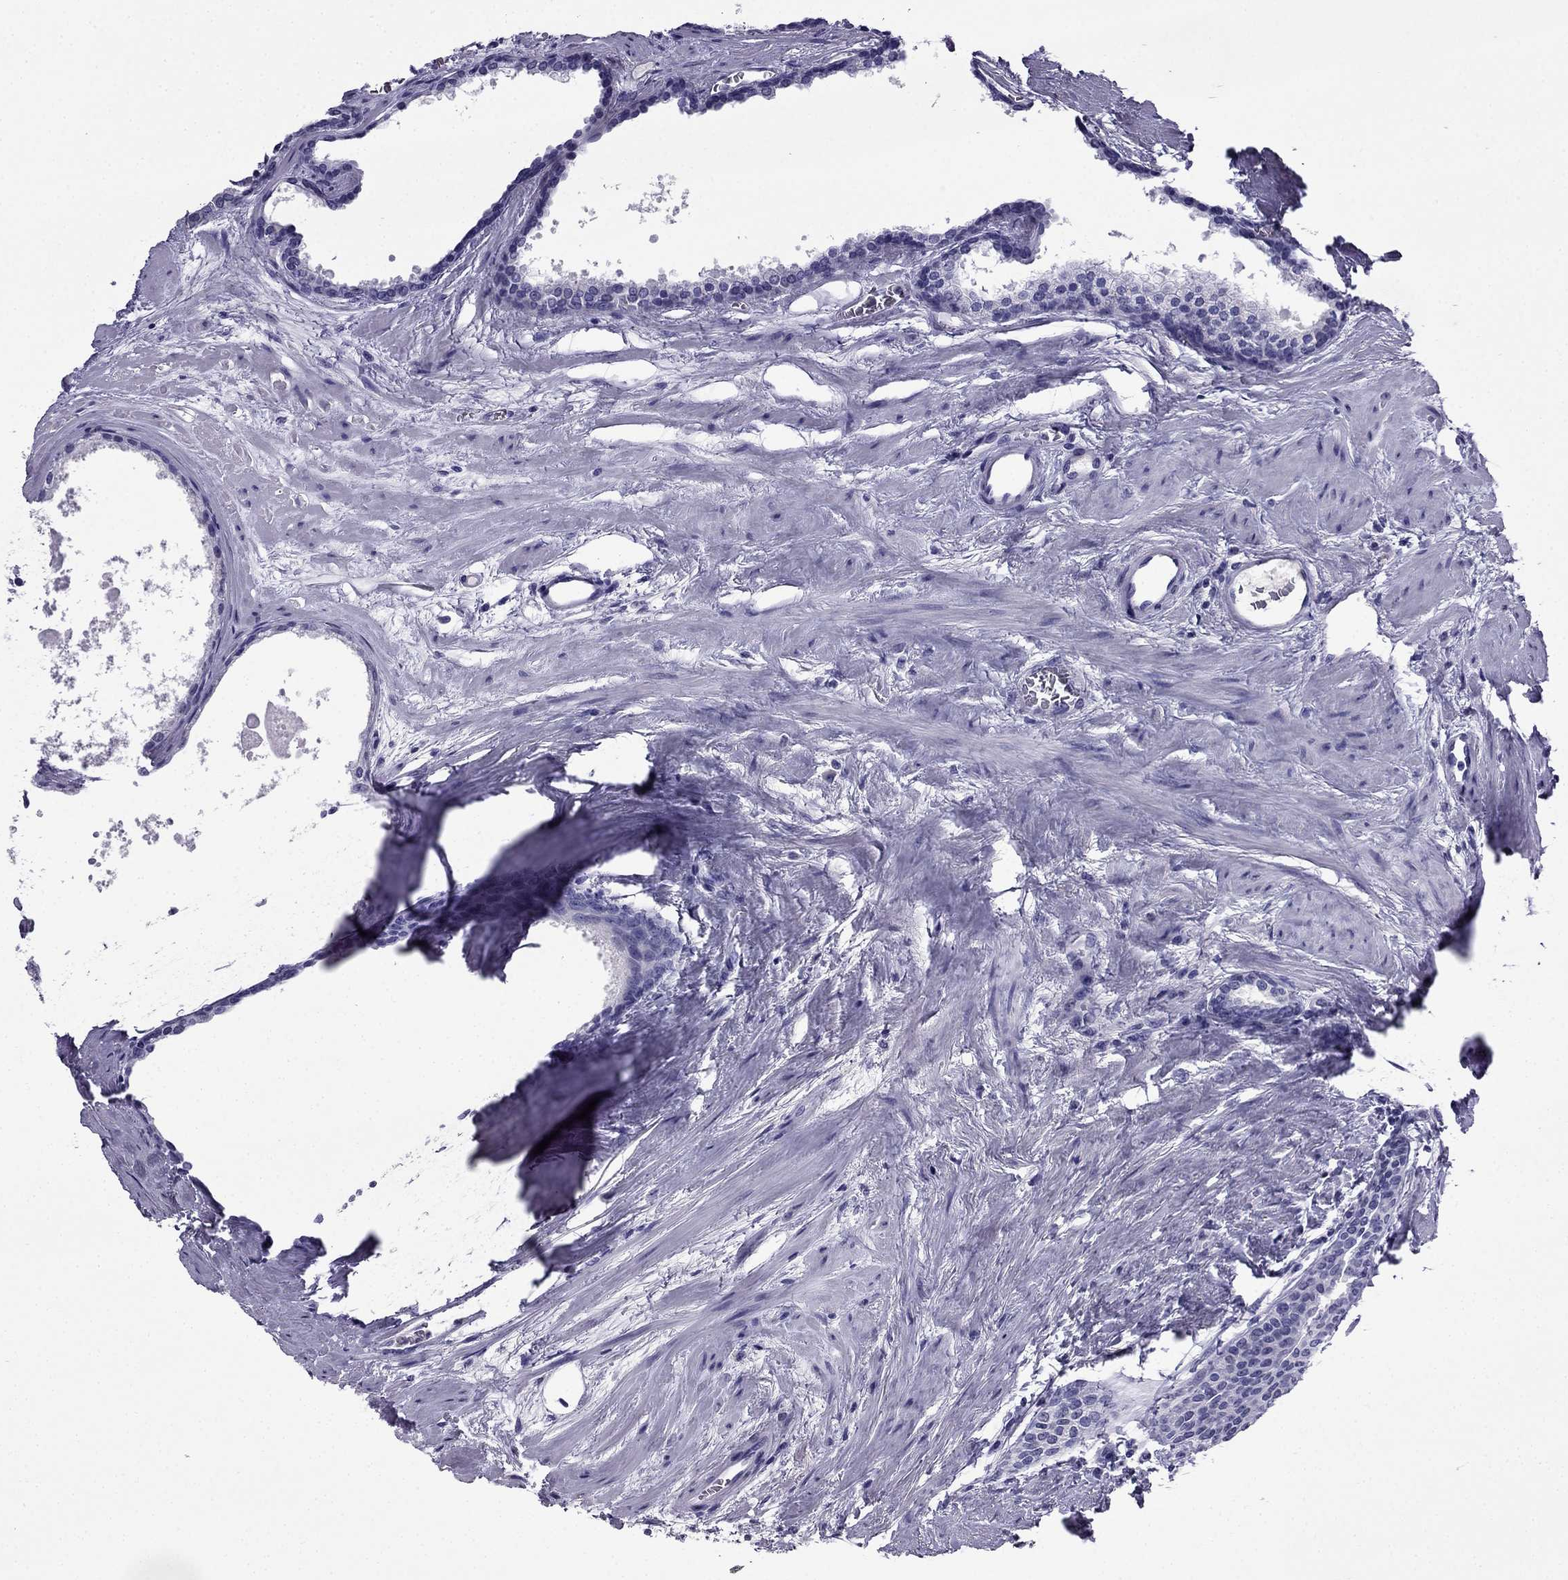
{"staining": {"intensity": "negative", "quantity": "none", "location": "none"}, "tissue": "prostate cancer", "cell_type": "Tumor cells", "image_type": "cancer", "snomed": [{"axis": "morphology", "description": "Adenocarcinoma, Low grade"}, {"axis": "topography", "description": "Prostate"}], "caption": "IHC of prostate adenocarcinoma (low-grade) demonstrates no expression in tumor cells. (Brightfield microscopy of DAB (3,3'-diaminobenzidine) IHC at high magnification).", "gene": "CDHR4", "patient": {"sex": "male", "age": 56}}